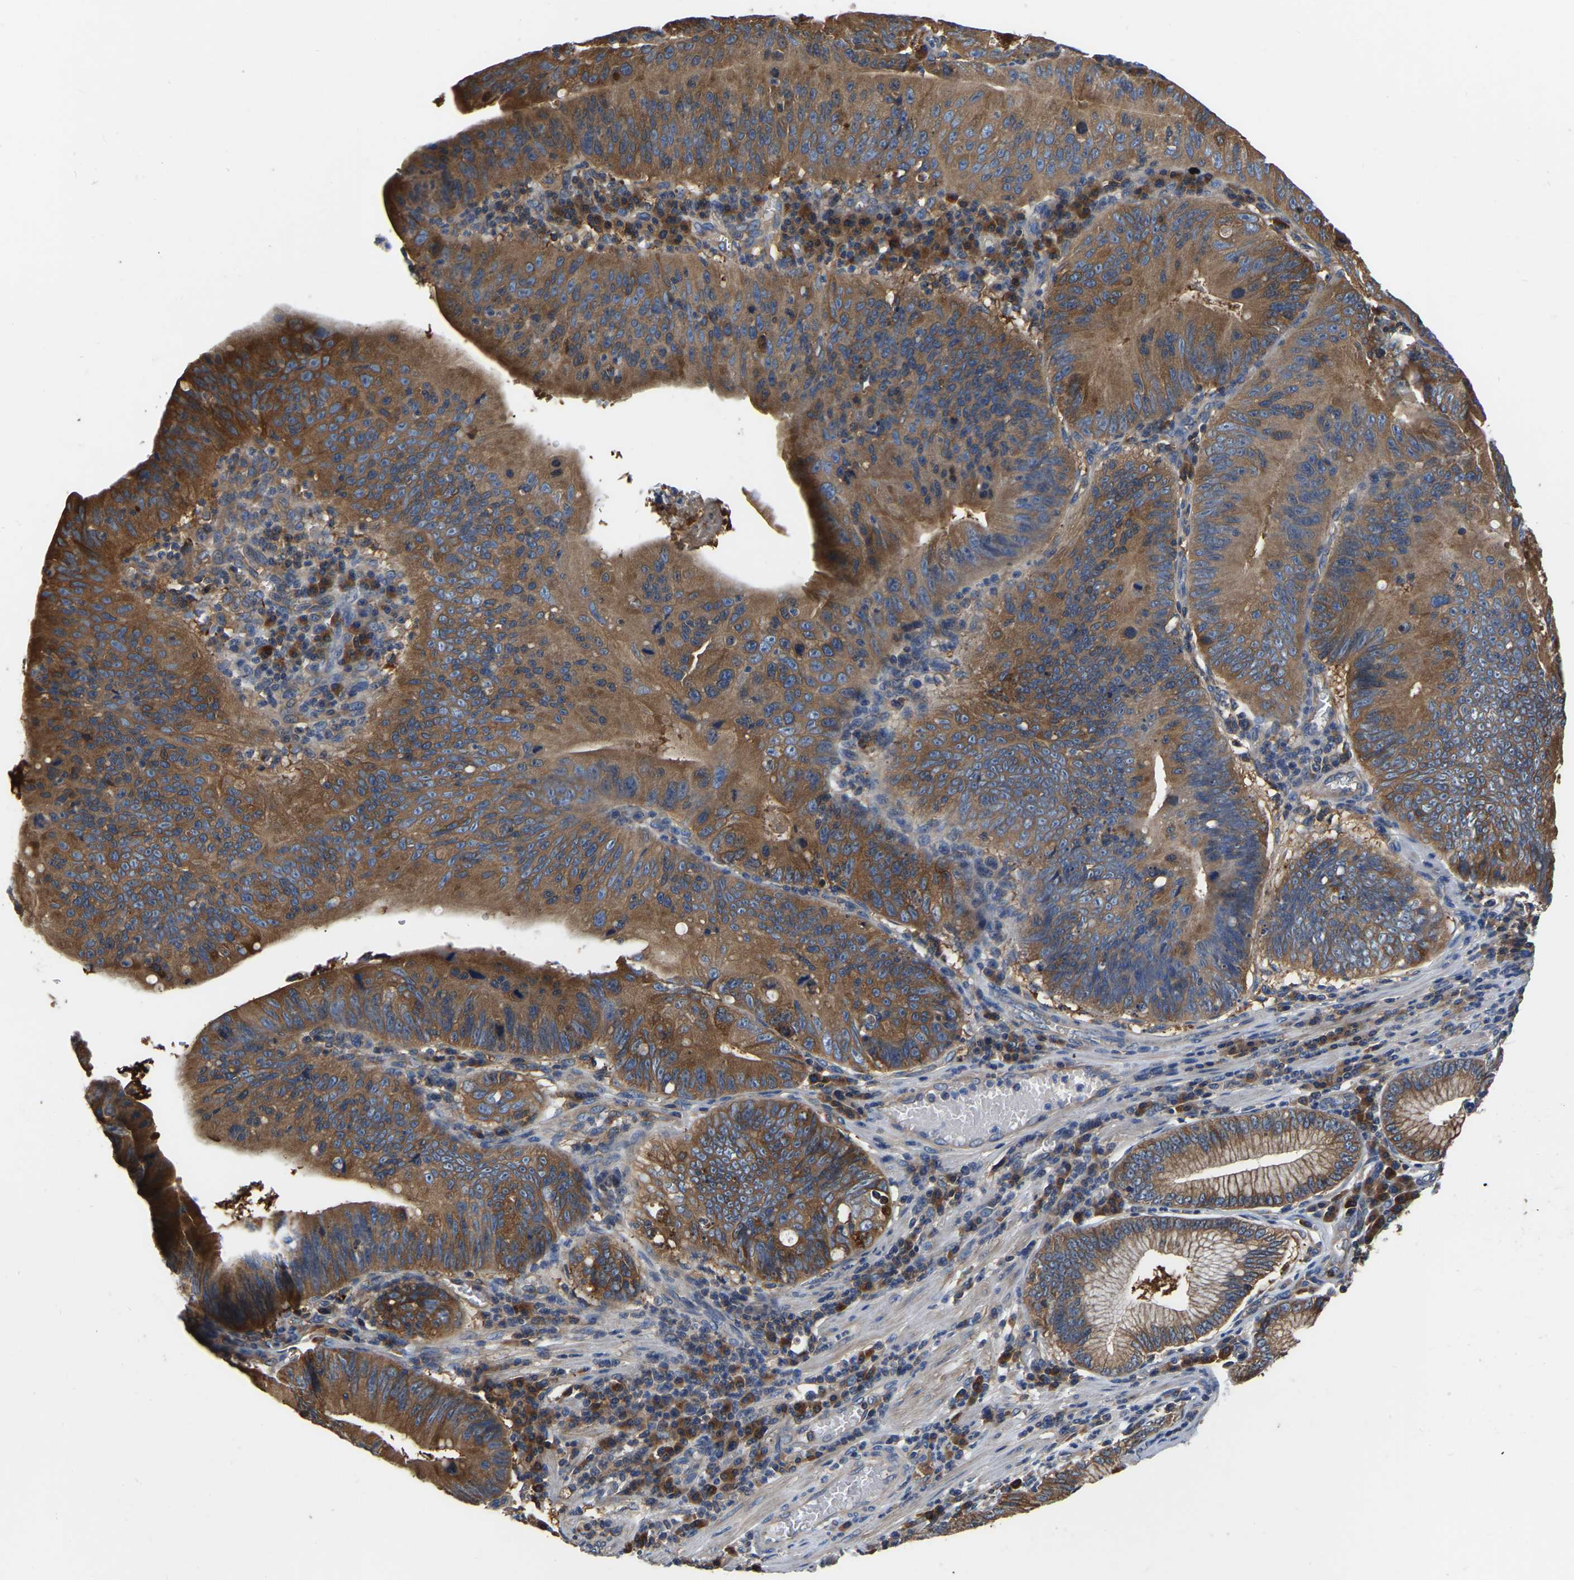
{"staining": {"intensity": "strong", "quantity": ">75%", "location": "cytoplasmic/membranous"}, "tissue": "stomach cancer", "cell_type": "Tumor cells", "image_type": "cancer", "snomed": [{"axis": "morphology", "description": "Adenocarcinoma, NOS"}, {"axis": "topography", "description": "Stomach"}], "caption": "There is high levels of strong cytoplasmic/membranous expression in tumor cells of stomach cancer, as demonstrated by immunohistochemical staining (brown color).", "gene": "GARS1", "patient": {"sex": "male", "age": 59}}